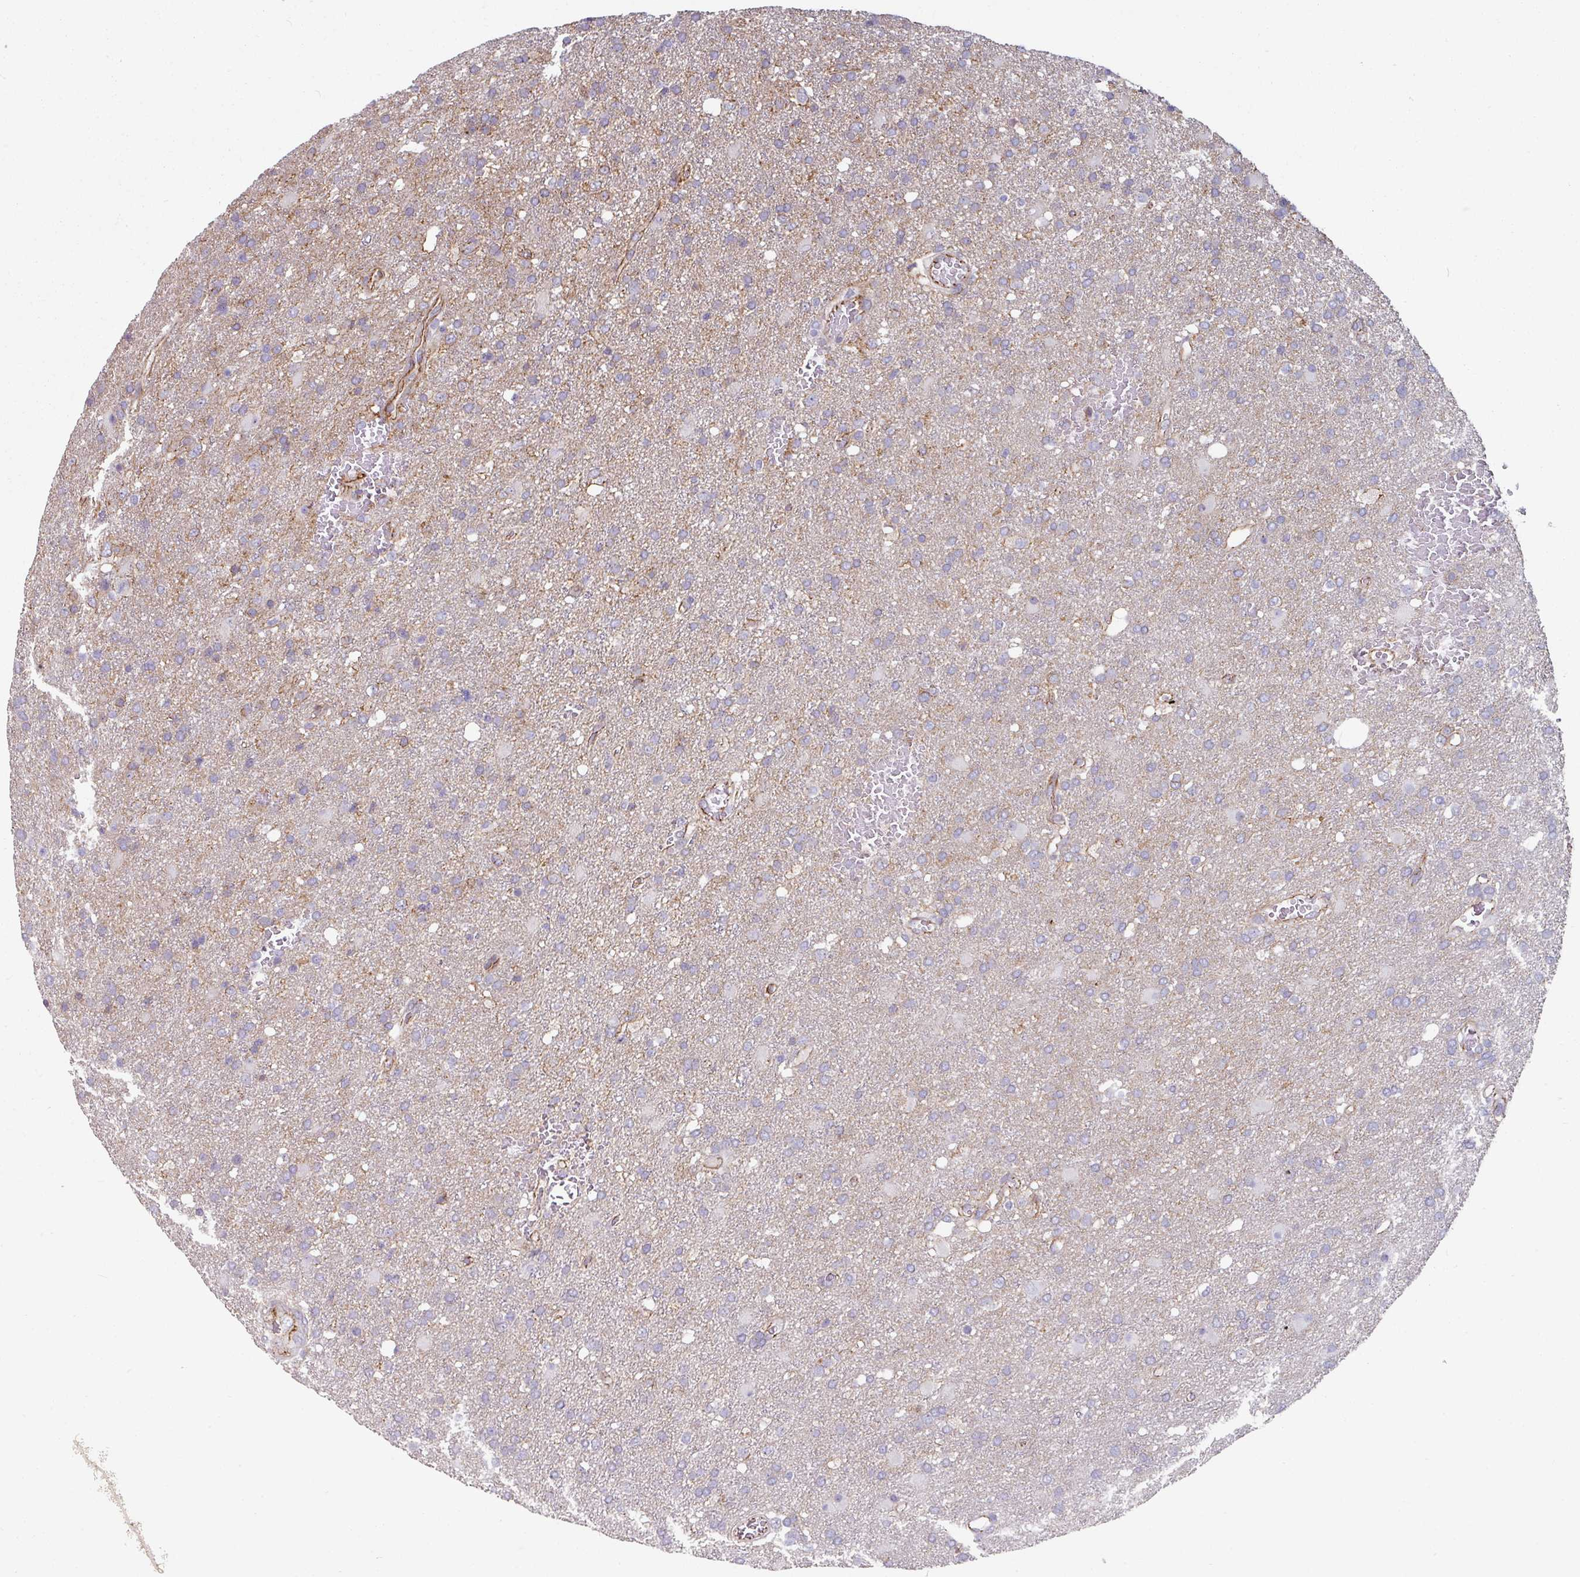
{"staining": {"intensity": "negative", "quantity": "none", "location": "none"}, "tissue": "glioma", "cell_type": "Tumor cells", "image_type": "cancer", "snomed": [{"axis": "morphology", "description": "Glioma, malignant, High grade"}, {"axis": "topography", "description": "Brain"}], "caption": "Glioma was stained to show a protein in brown. There is no significant staining in tumor cells.", "gene": "JUP", "patient": {"sex": "female", "age": 74}}